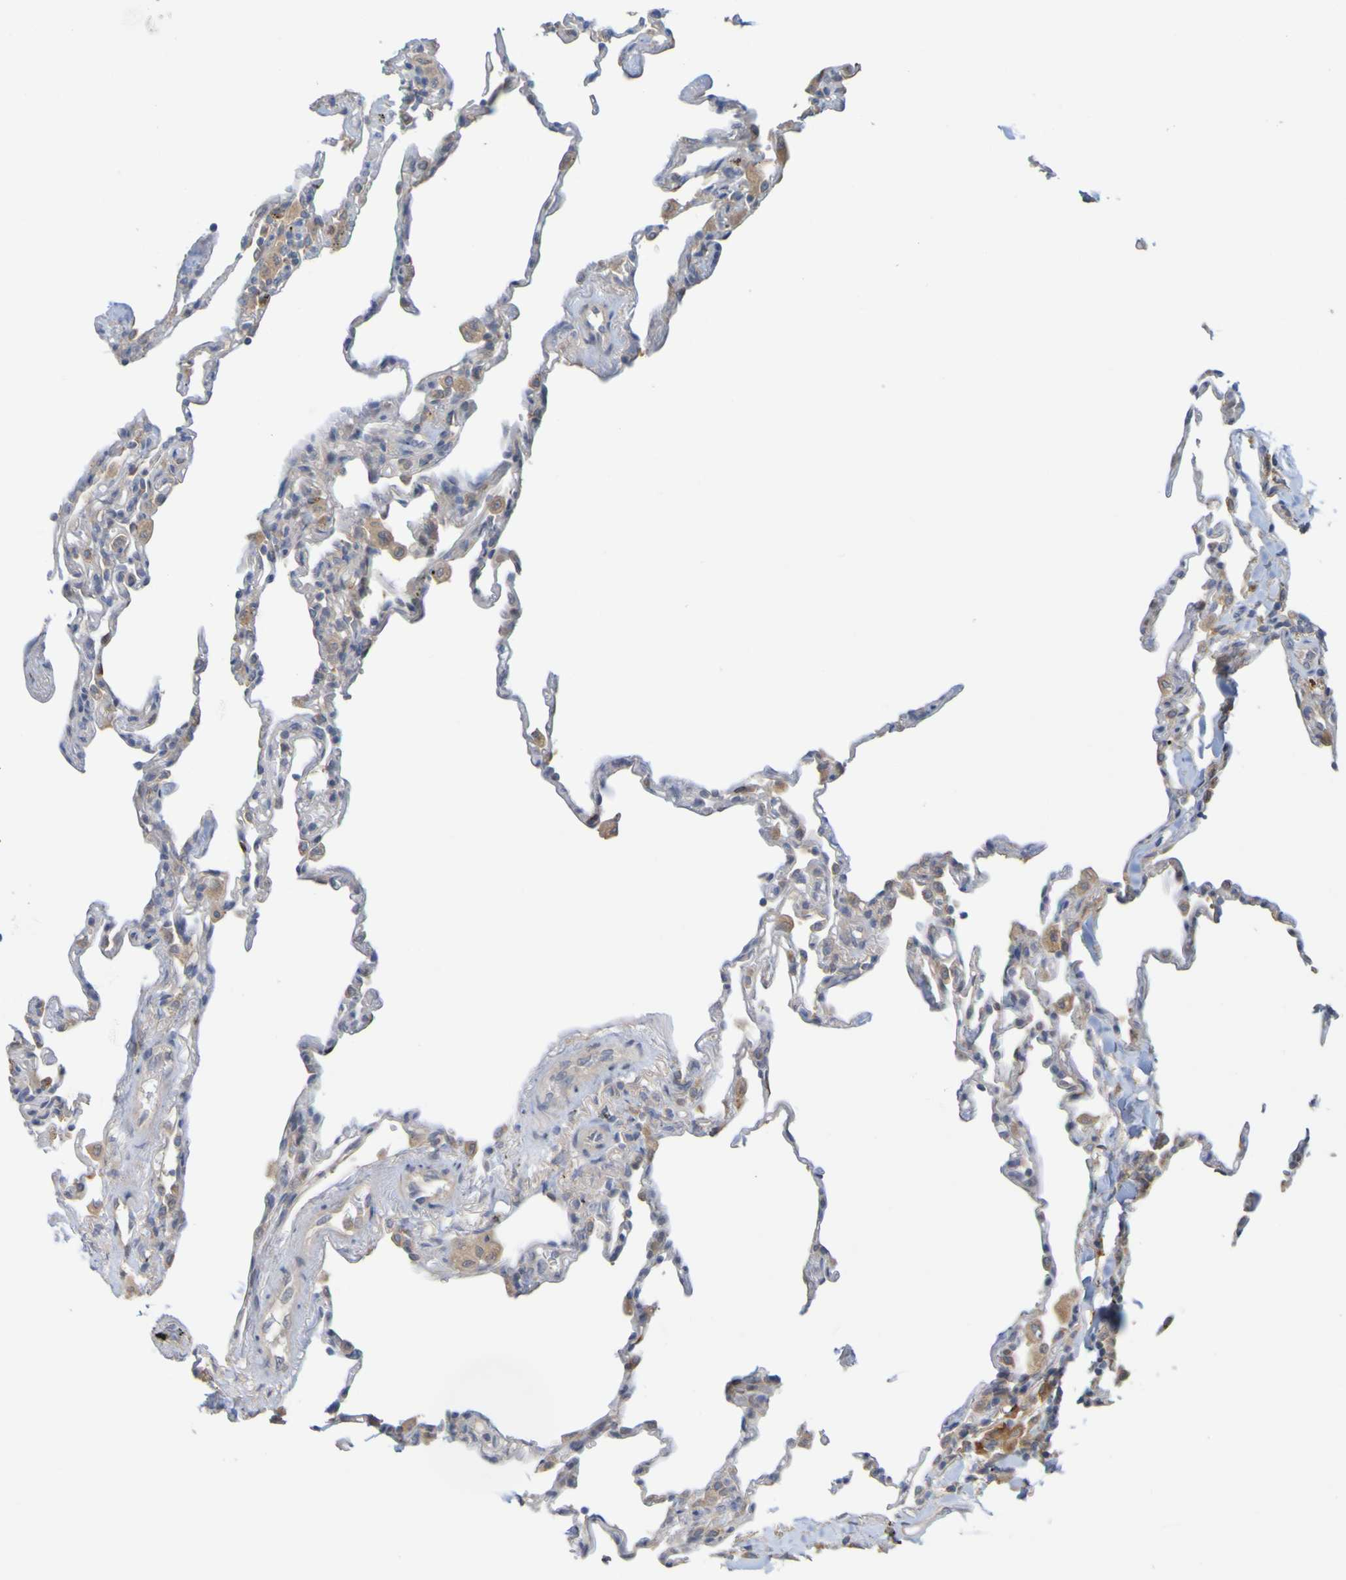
{"staining": {"intensity": "weak", "quantity": "<25%", "location": "cytoplasmic/membranous"}, "tissue": "lung", "cell_type": "Alveolar cells", "image_type": "normal", "snomed": [{"axis": "morphology", "description": "Normal tissue, NOS"}, {"axis": "topography", "description": "Lung"}], "caption": "Protein analysis of benign lung shows no significant expression in alveolar cells.", "gene": "NAV2", "patient": {"sex": "male", "age": 59}}